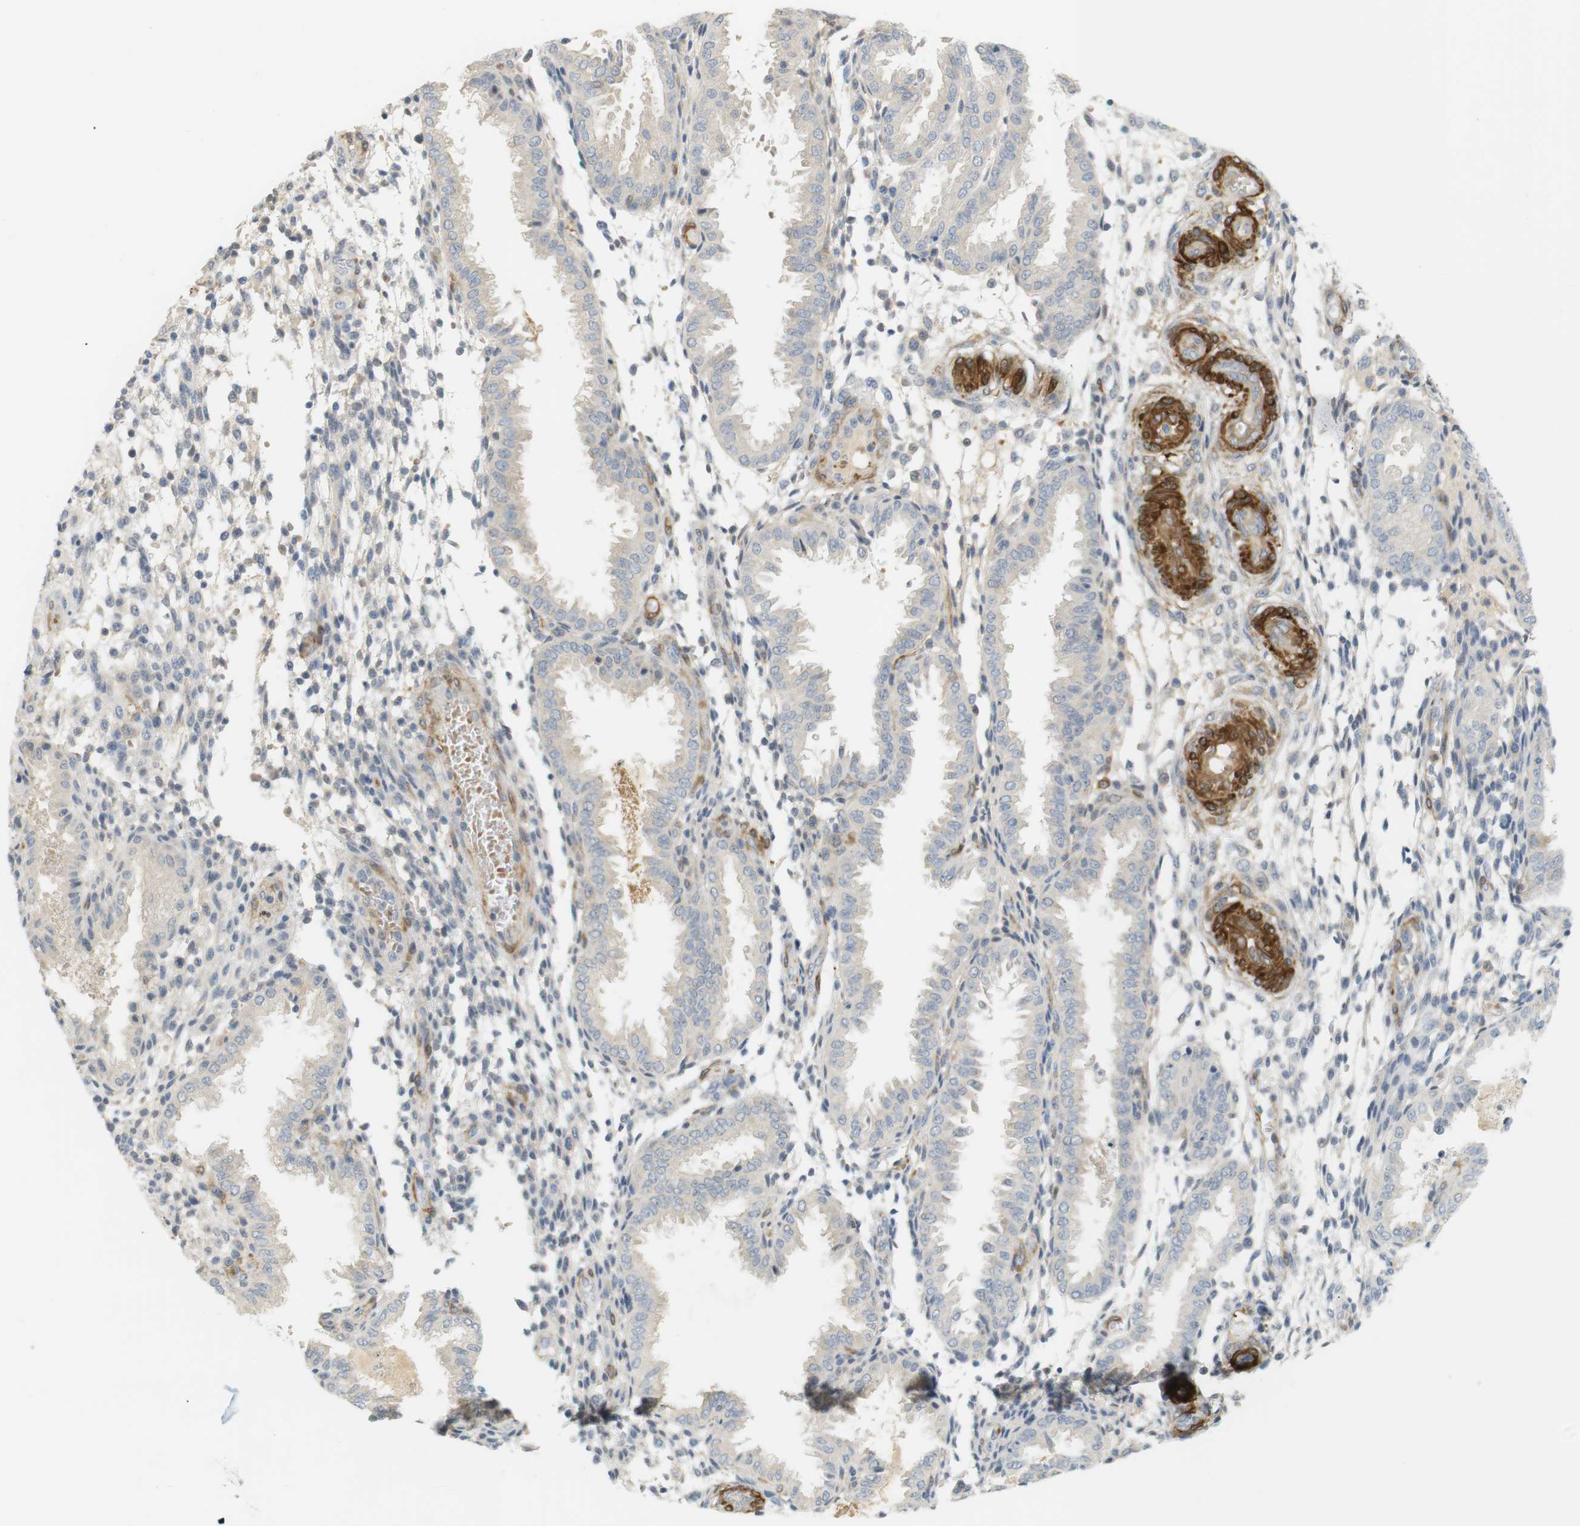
{"staining": {"intensity": "negative", "quantity": "none", "location": "none"}, "tissue": "endometrium", "cell_type": "Cells in endometrial stroma", "image_type": "normal", "snomed": [{"axis": "morphology", "description": "Normal tissue, NOS"}, {"axis": "topography", "description": "Endometrium"}], "caption": "A high-resolution histopathology image shows immunohistochemistry (IHC) staining of normal endometrium, which demonstrates no significant staining in cells in endometrial stroma.", "gene": "PDE3A", "patient": {"sex": "female", "age": 33}}